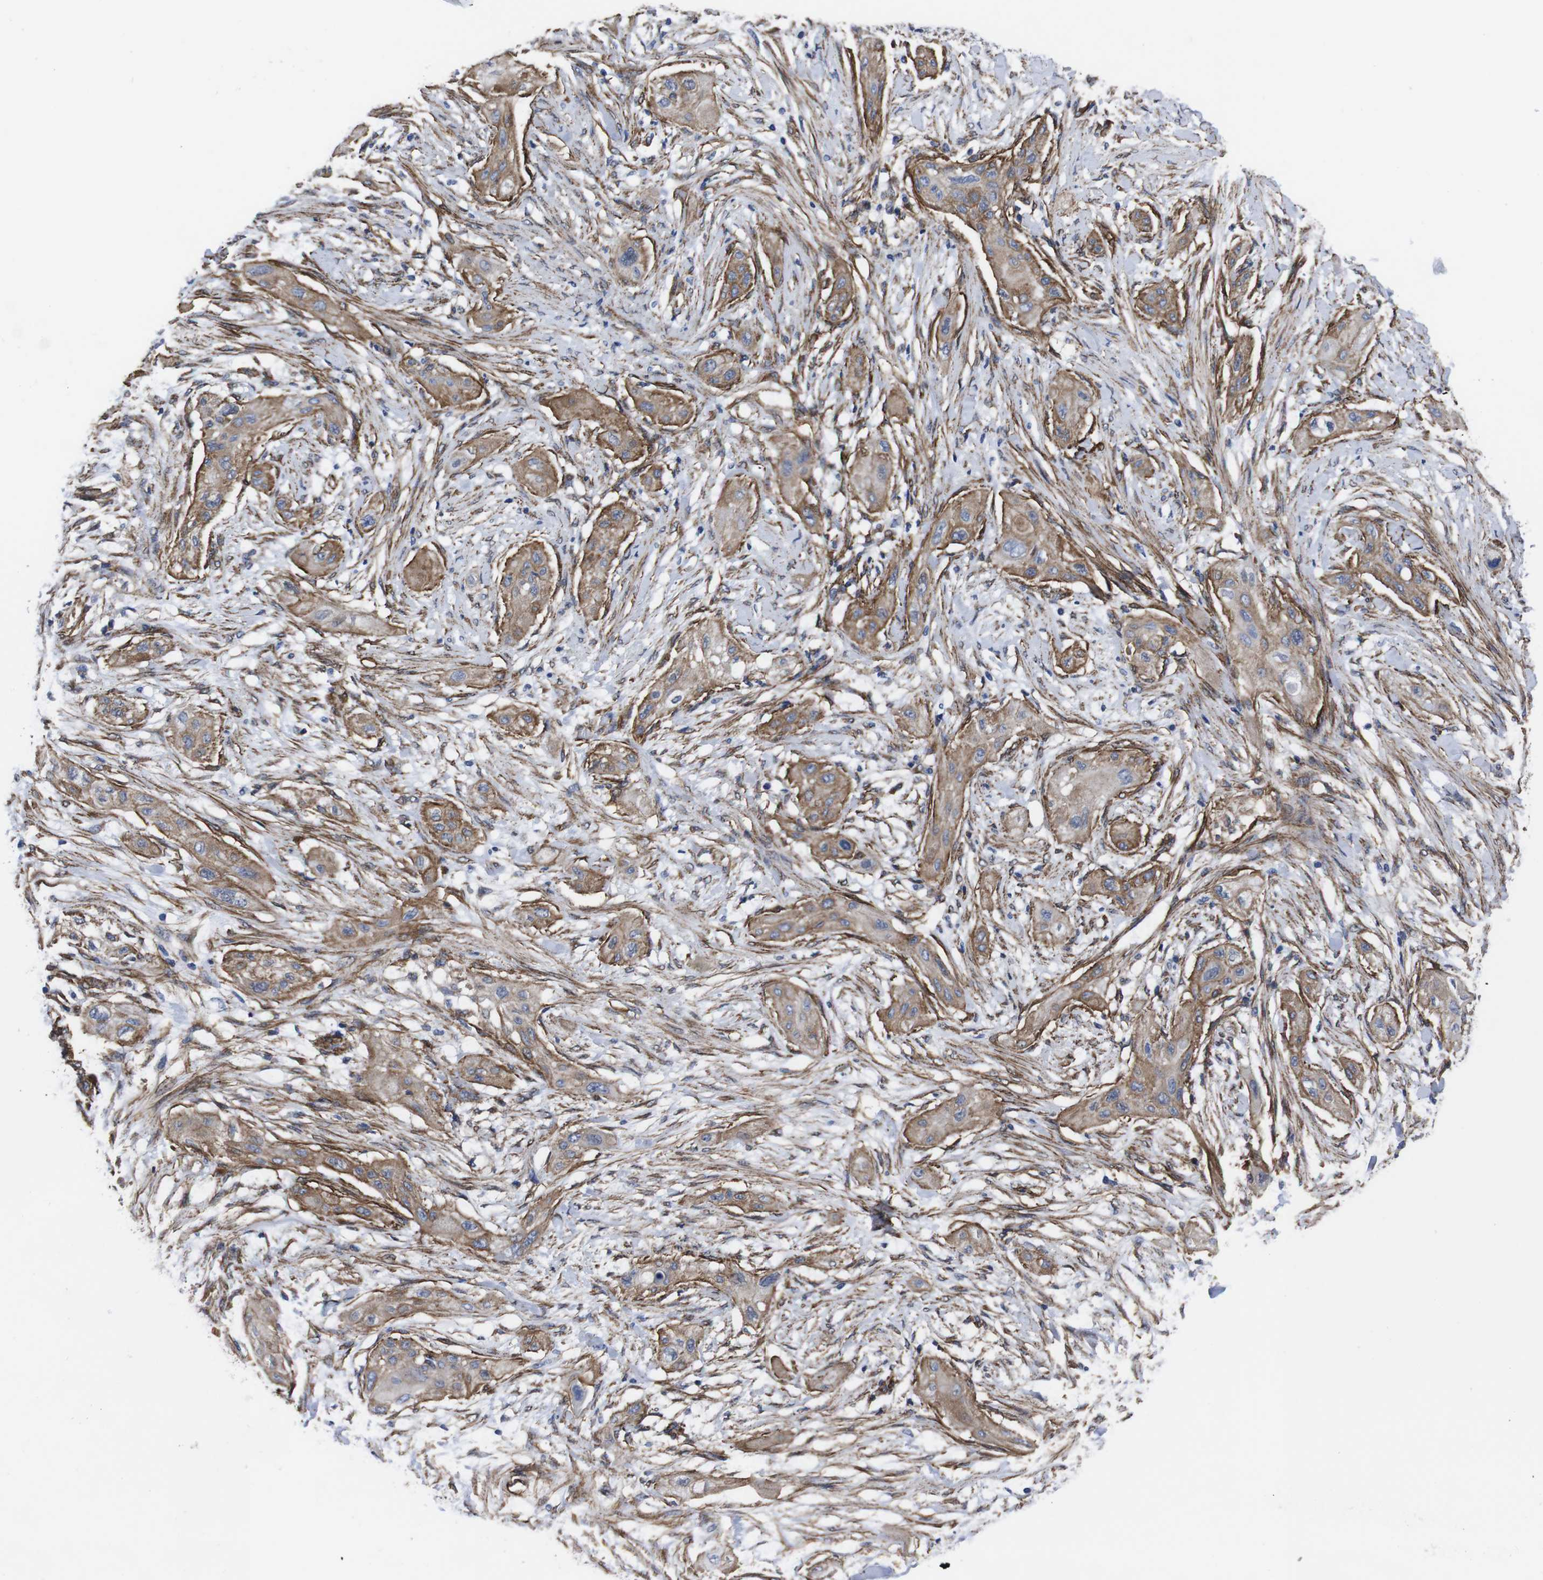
{"staining": {"intensity": "moderate", "quantity": ">75%", "location": "cytoplasmic/membranous"}, "tissue": "lung cancer", "cell_type": "Tumor cells", "image_type": "cancer", "snomed": [{"axis": "morphology", "description": "Squamous cell carcinoma, NOS"}, {"axis": "topography", "description": "Lung"}], "caption": "This is a micrograph of immunohistochemistry staining of squamous cell carcinoma (lung), which shows moderate positivity in the cytoplasmic/membranous of tumor cells.", "gene": "WNT10A", "patient": {"sex": "female", "age": 47}}